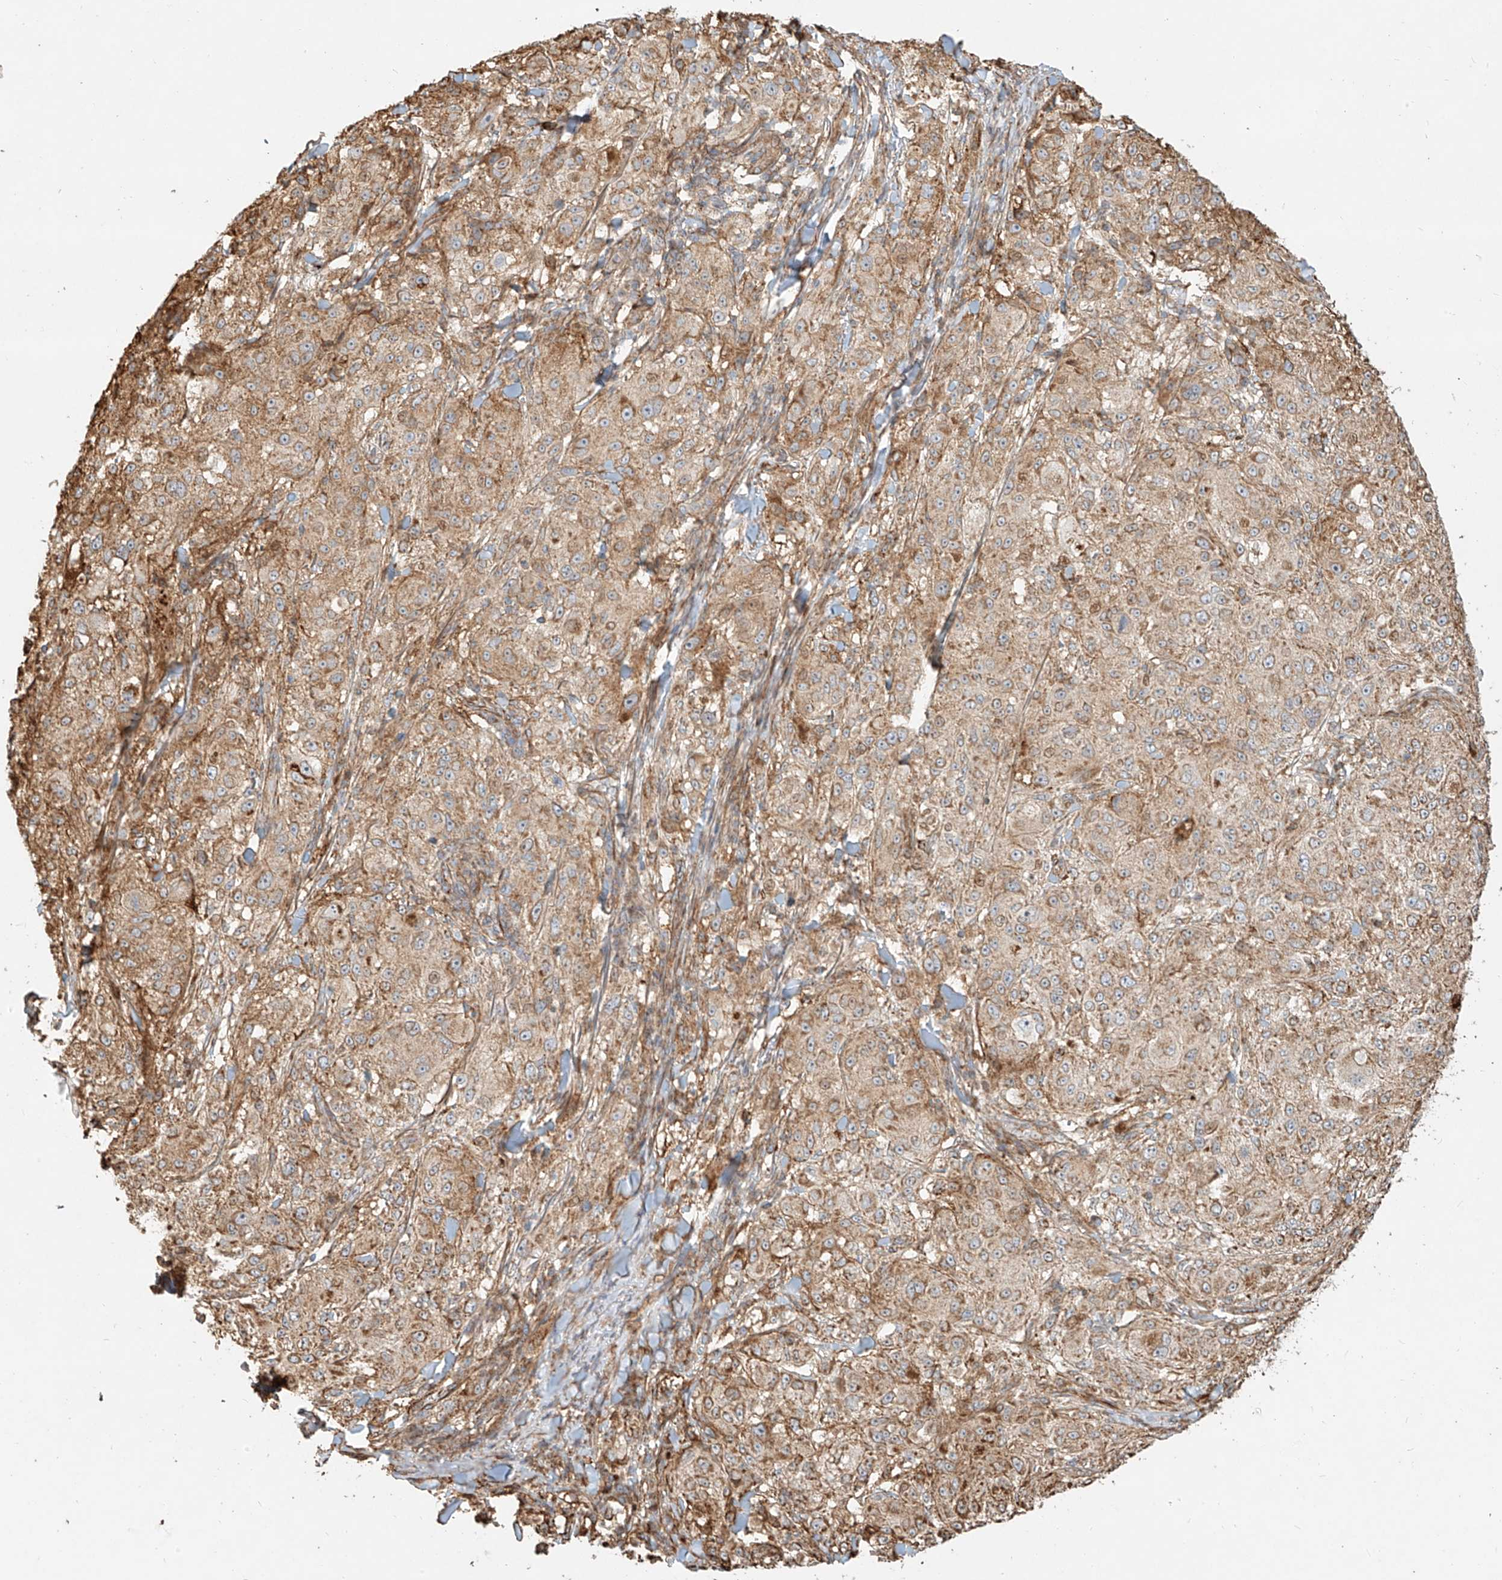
{"staining": {"intensity": "moderate", "quantity": ">75%", "location": "cytoplasmic/membranous"}, "tissue": "melanoma", "cell_type": "Tumor cells", "image_type": "cancer", "snomed": [{"axis": "morphology", "description": "Necrosis, NOS"}, {"axis": "morphology", "description": "Malignant melanoma, NOS"}, {"axis": "topography", "description": "Skin"}], "caption": "This photomicrograph displays immunohistochemistry (IHC) staining of malignant melanoma, with medium moderate cytoplasmic/membranous staining in approximately >75% of tumor cells.", "gene": "MTX2", "patient": {"sex": "female", "age": 87}}